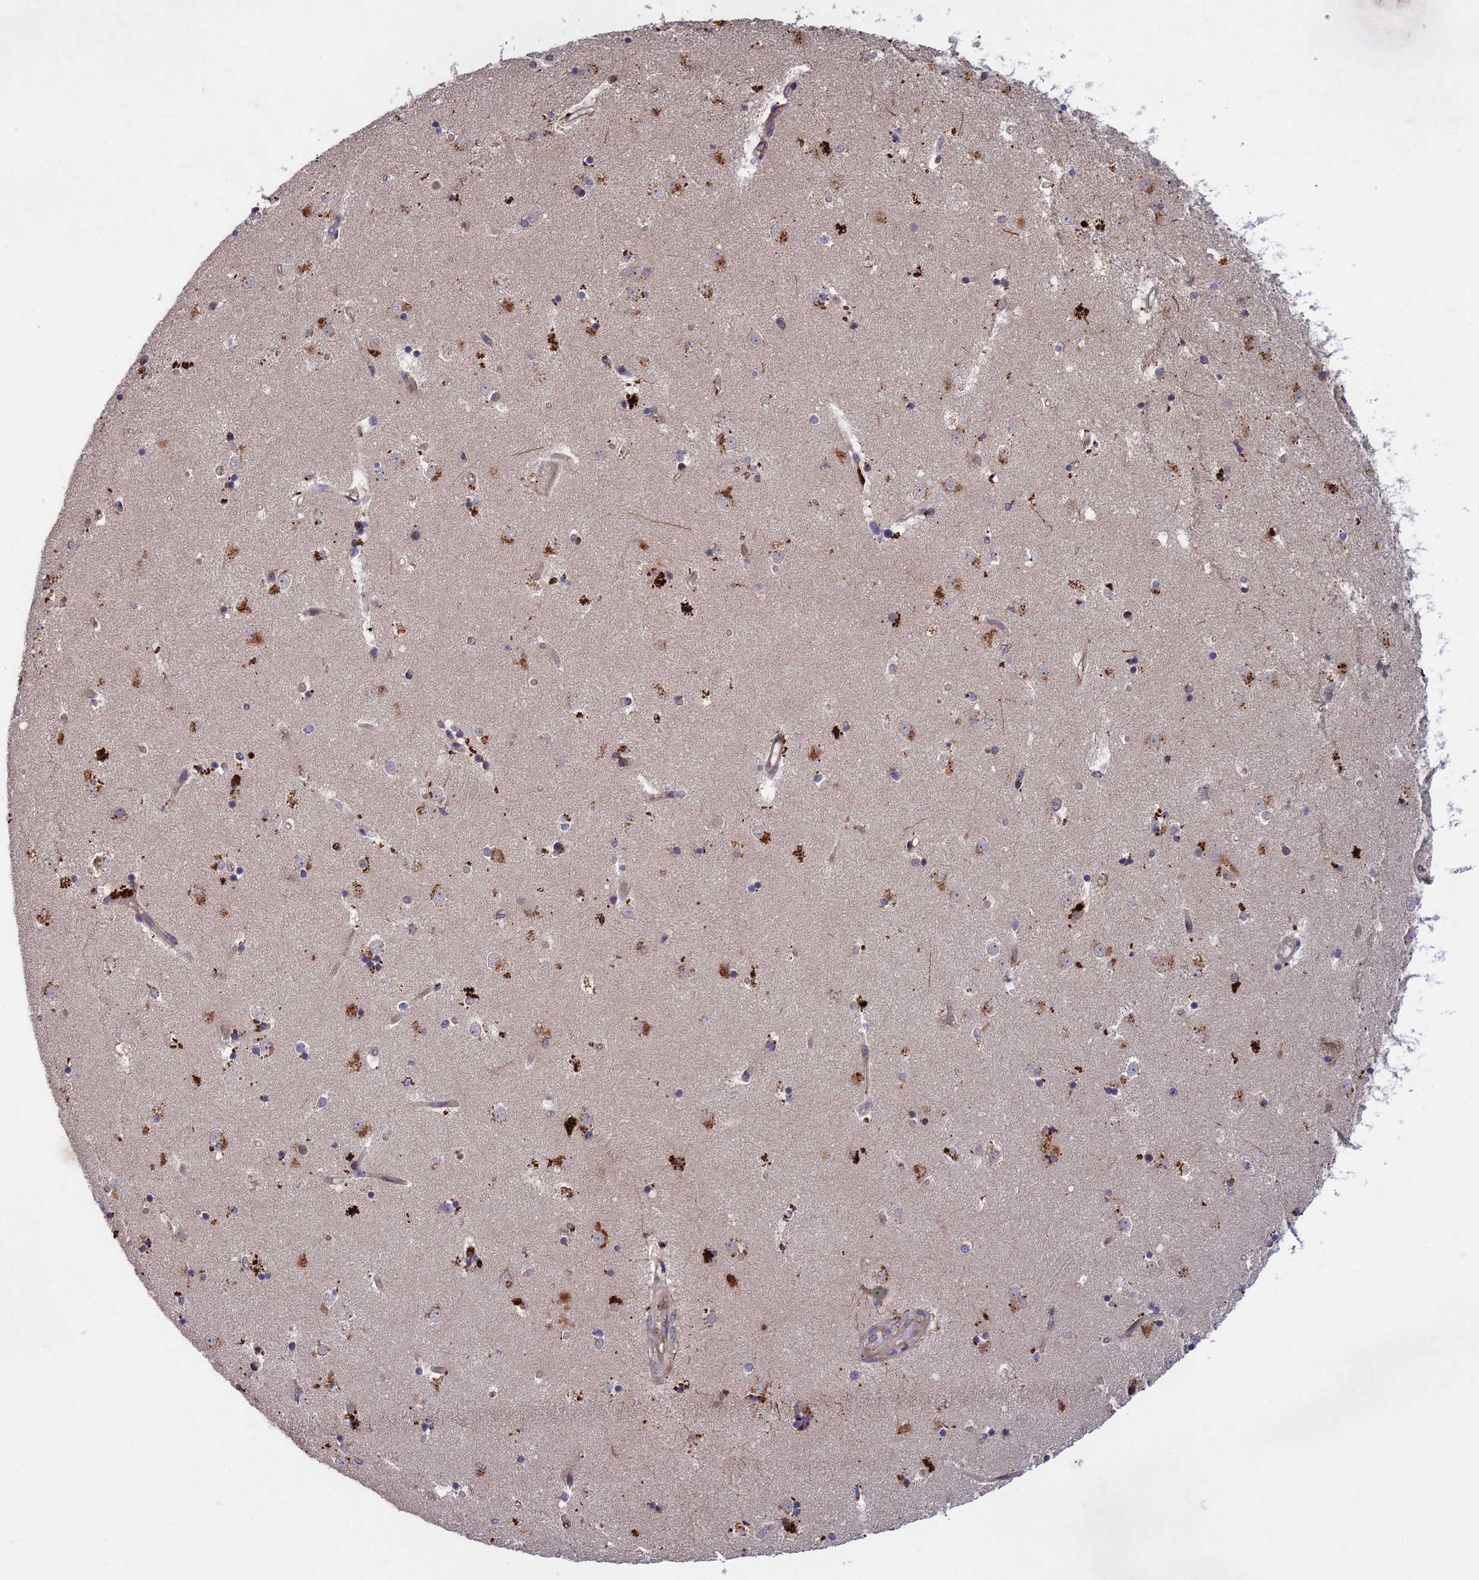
{"staining": {"intensity": "strong", "quantity": "<25%", "location": "cytoplasmic/membranous"}, "tissue": "caudate", "cell_type": "Glial cells", "image_type": "normal", "snomed": [{"axis": "morphology", "description": "Normal tissue, NOS"}, {"axis": "topography", "description": "Lateral ventricle wall"}], "caption": "Brown immunohistochemical staining in normal human caudate displays strong cytoplasmic/membranous staining in approximately <25% of glial cells. The protein is shown in brown color, while the nuclei are stained blue.", "gene": "ADO", "patient": {"sex": "female", "age": 52}}